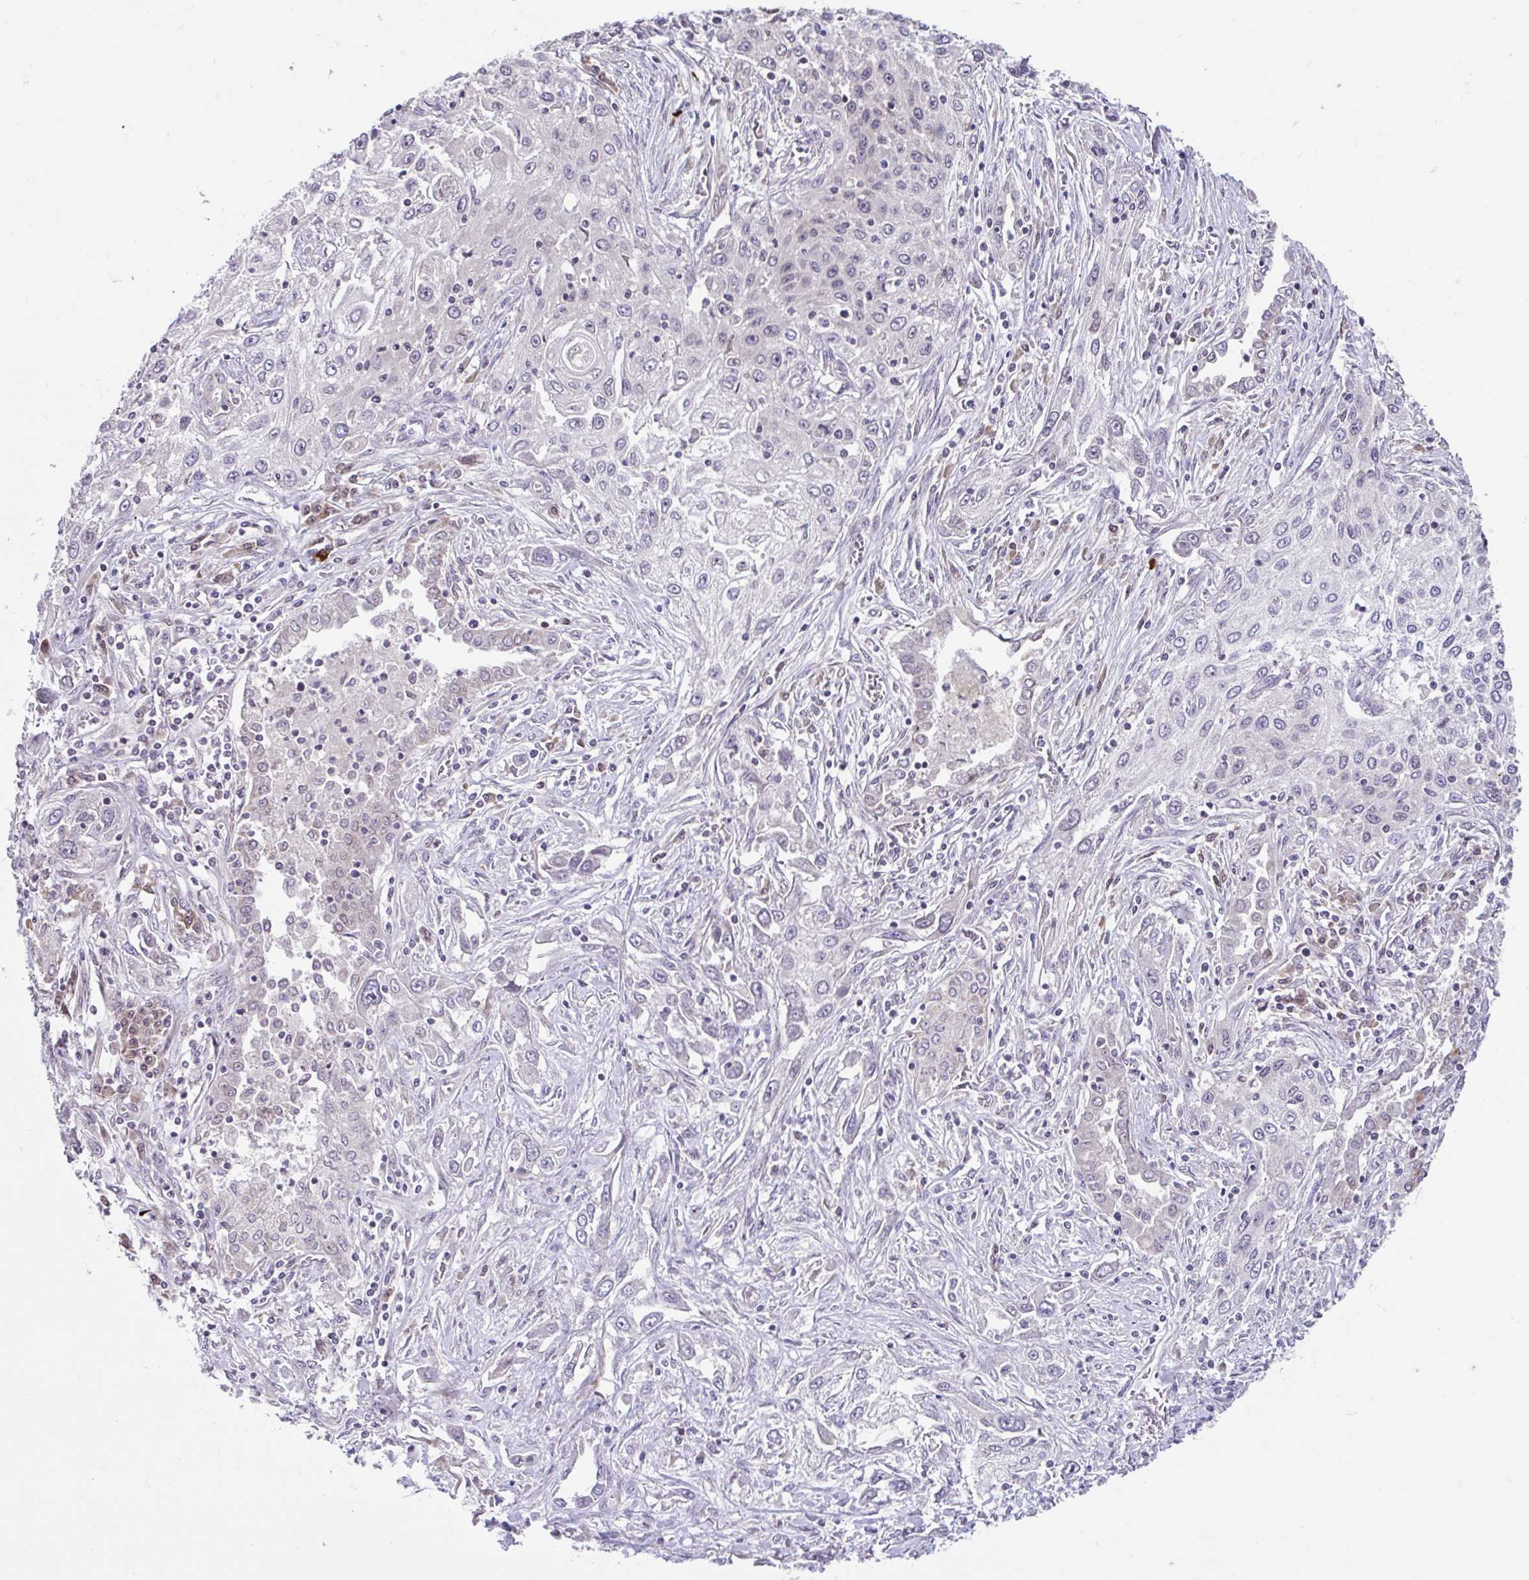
{"staining": {"intensity": "negative", "quantity": "none", "location": "none"}, "tissue": "lung cancer", "cell_type": "Tumor cells", "image_type": "cancer", "snomed": [{"axis": "morphology", "description": "Squamous cell carcinoma, NOS"}, {"axis": "topography", "description": "Lung"}], "caption": "This is a image of immunohistochemistry staining of lung squamous cell carcinoma, which shows no staining in tumor cells.", "gene": "NT5C1B", "patient": {"sex": "female", "age": 69}}